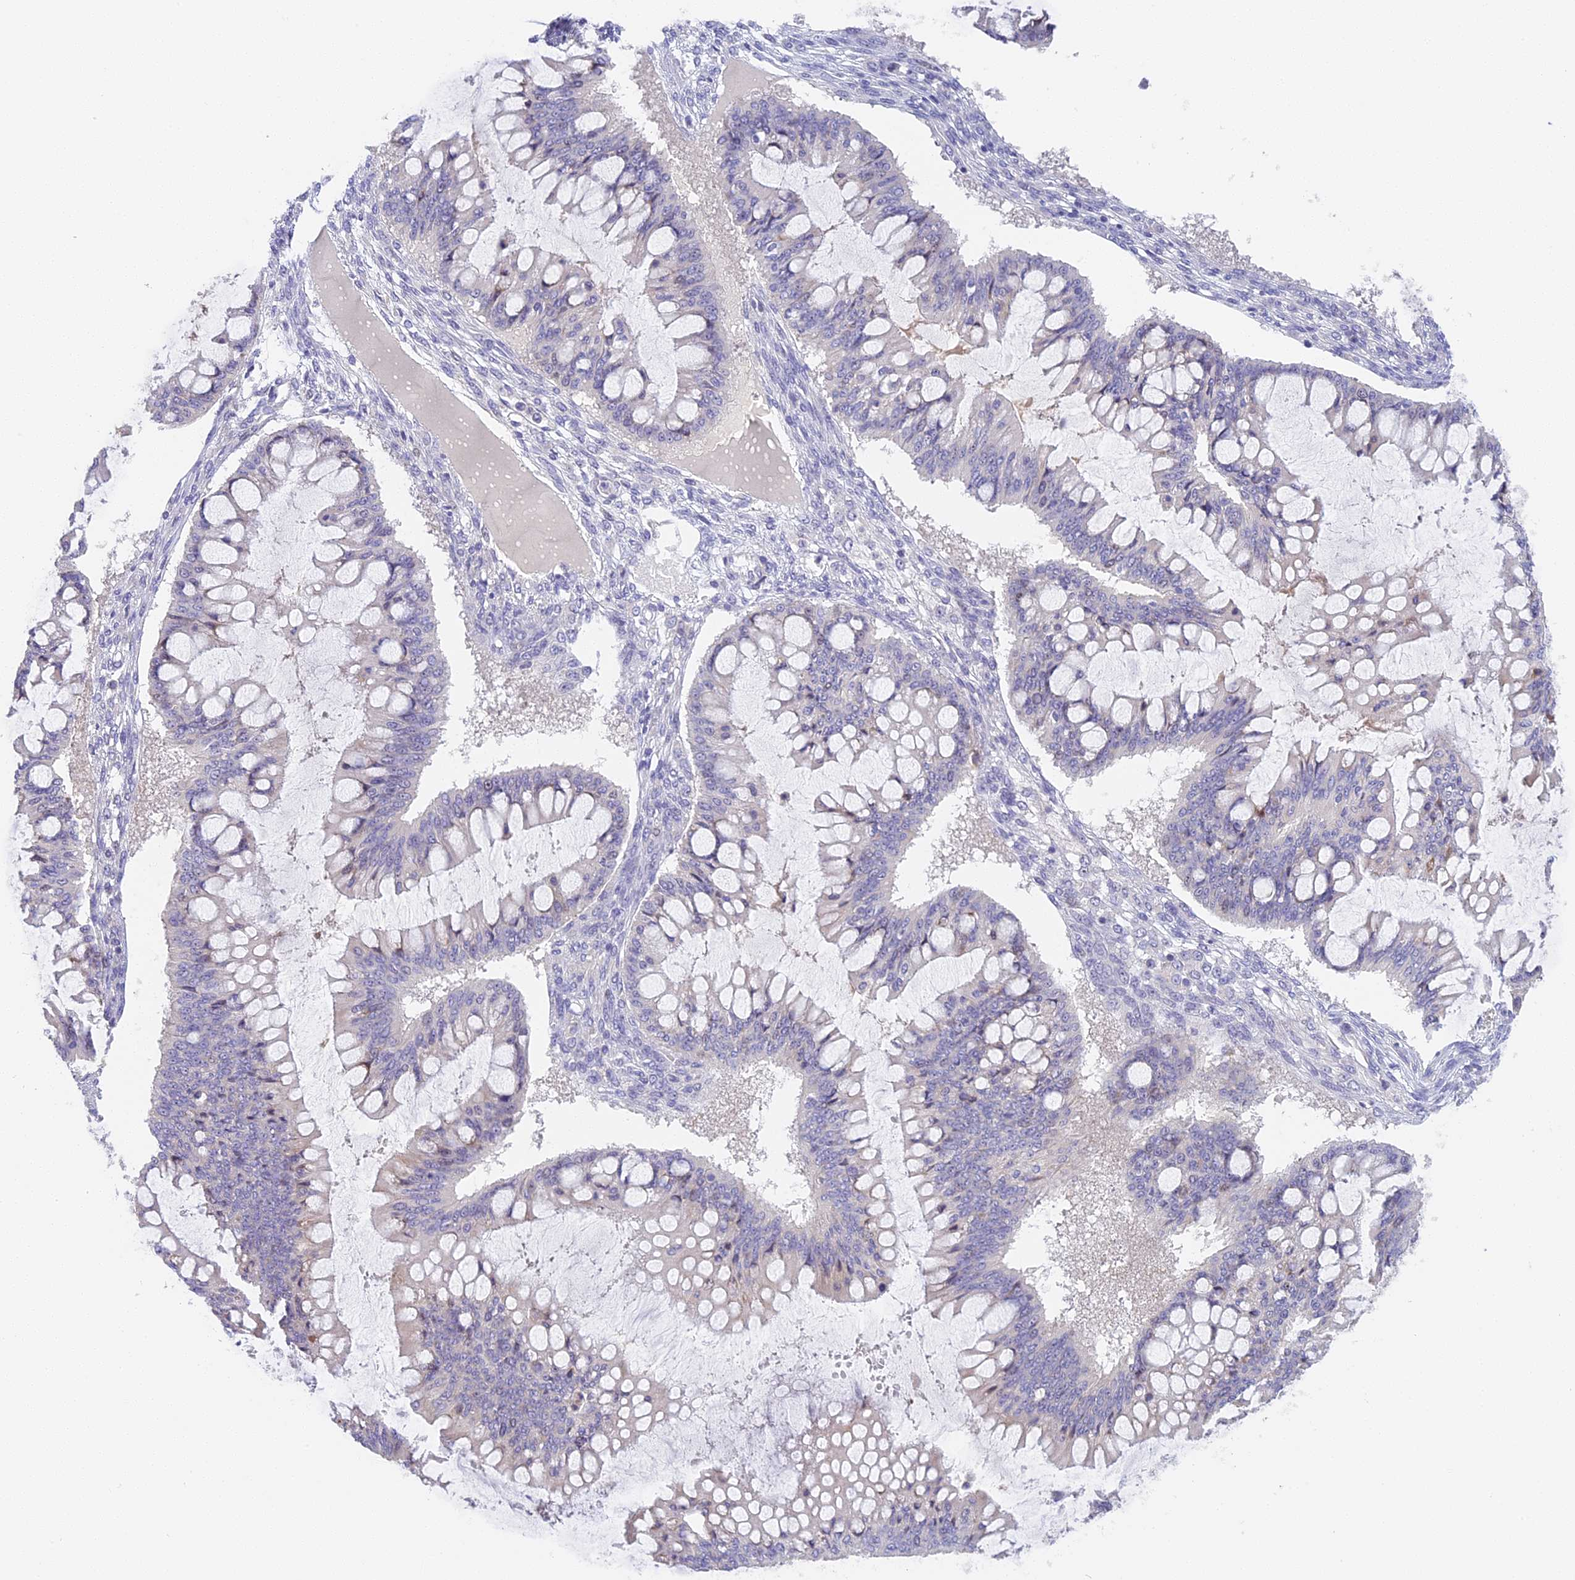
{"staining": {"intensity": "negative", "quantity": "none", "location": "none"}, "tissue": "ovarian cancer", "cell_type": "Tumor cells", "image_type": "cancer", "snomed": [{"axis": "morphology", "description": "Cystadenocarcinoma, mucinous, NOS"}, {"axis": "topography", "description": "Ovary"}], "caption": "High power microscopy image of an immunohistochemistry micrograph of mucinous cystadenocarcinoma (ovarian), revealing no significant expression in tumor cells. (DAB immunohistochemistry visualized using brightfield microscopy, high magnification).", "gene": "RAD51", "patient": {"sex": "female", "age": 73}}